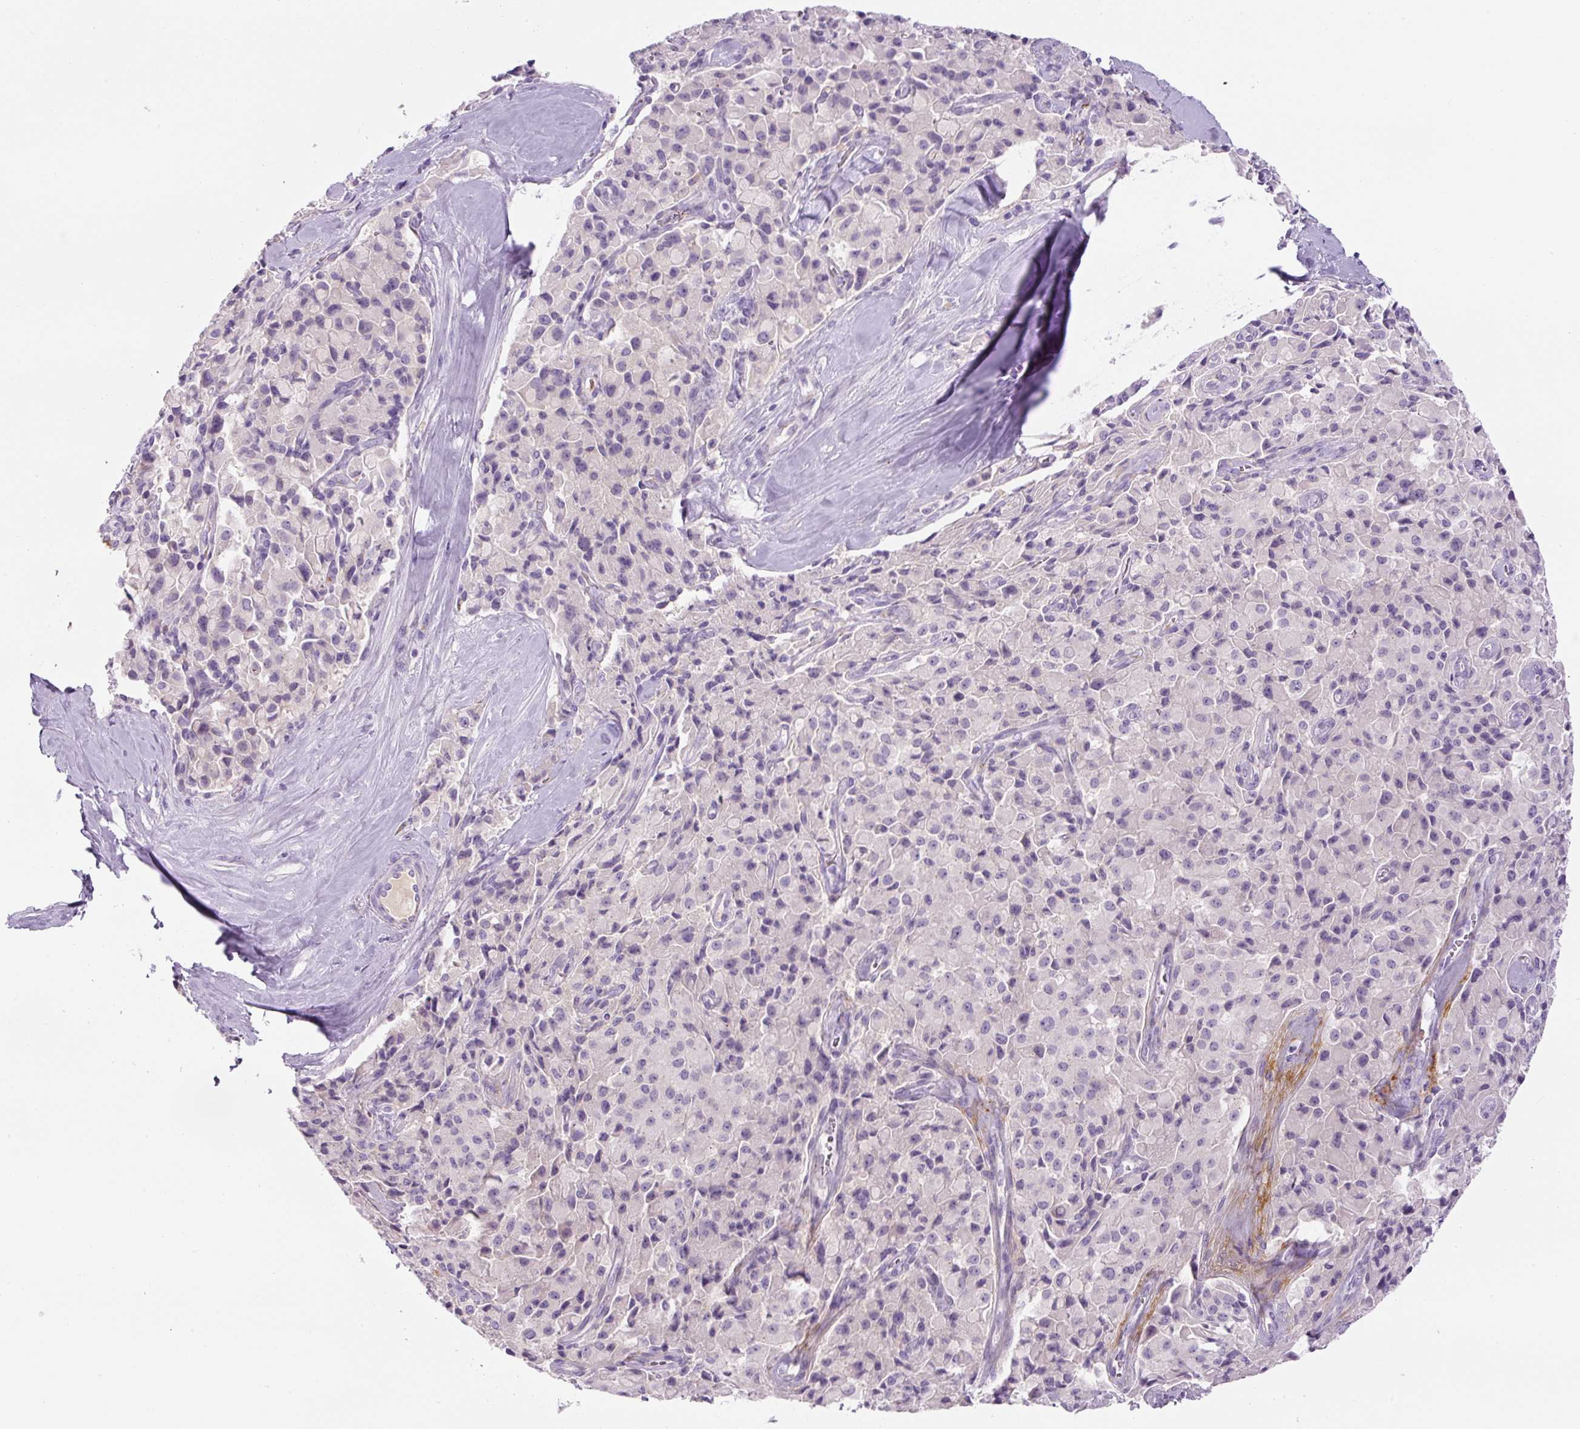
{"staining": {"intensity": "negative", "quantity": "none", "location": "none"}, "tissue": "pancreatic cancer", "cell_type": "Tumor cells", "image_type": "cancer", "snomed": [{"axis": "morphology", "description": "Adenocarcinoma, NOS"}, {"axis": "topography", "description": "Pancreas"}], "caption": "This is an IHC micrograph of pancreatic cancer. There is no staining in tumor cells.", "gene": "RSPO4", "patient": {"sex": "male", "age": 65}}